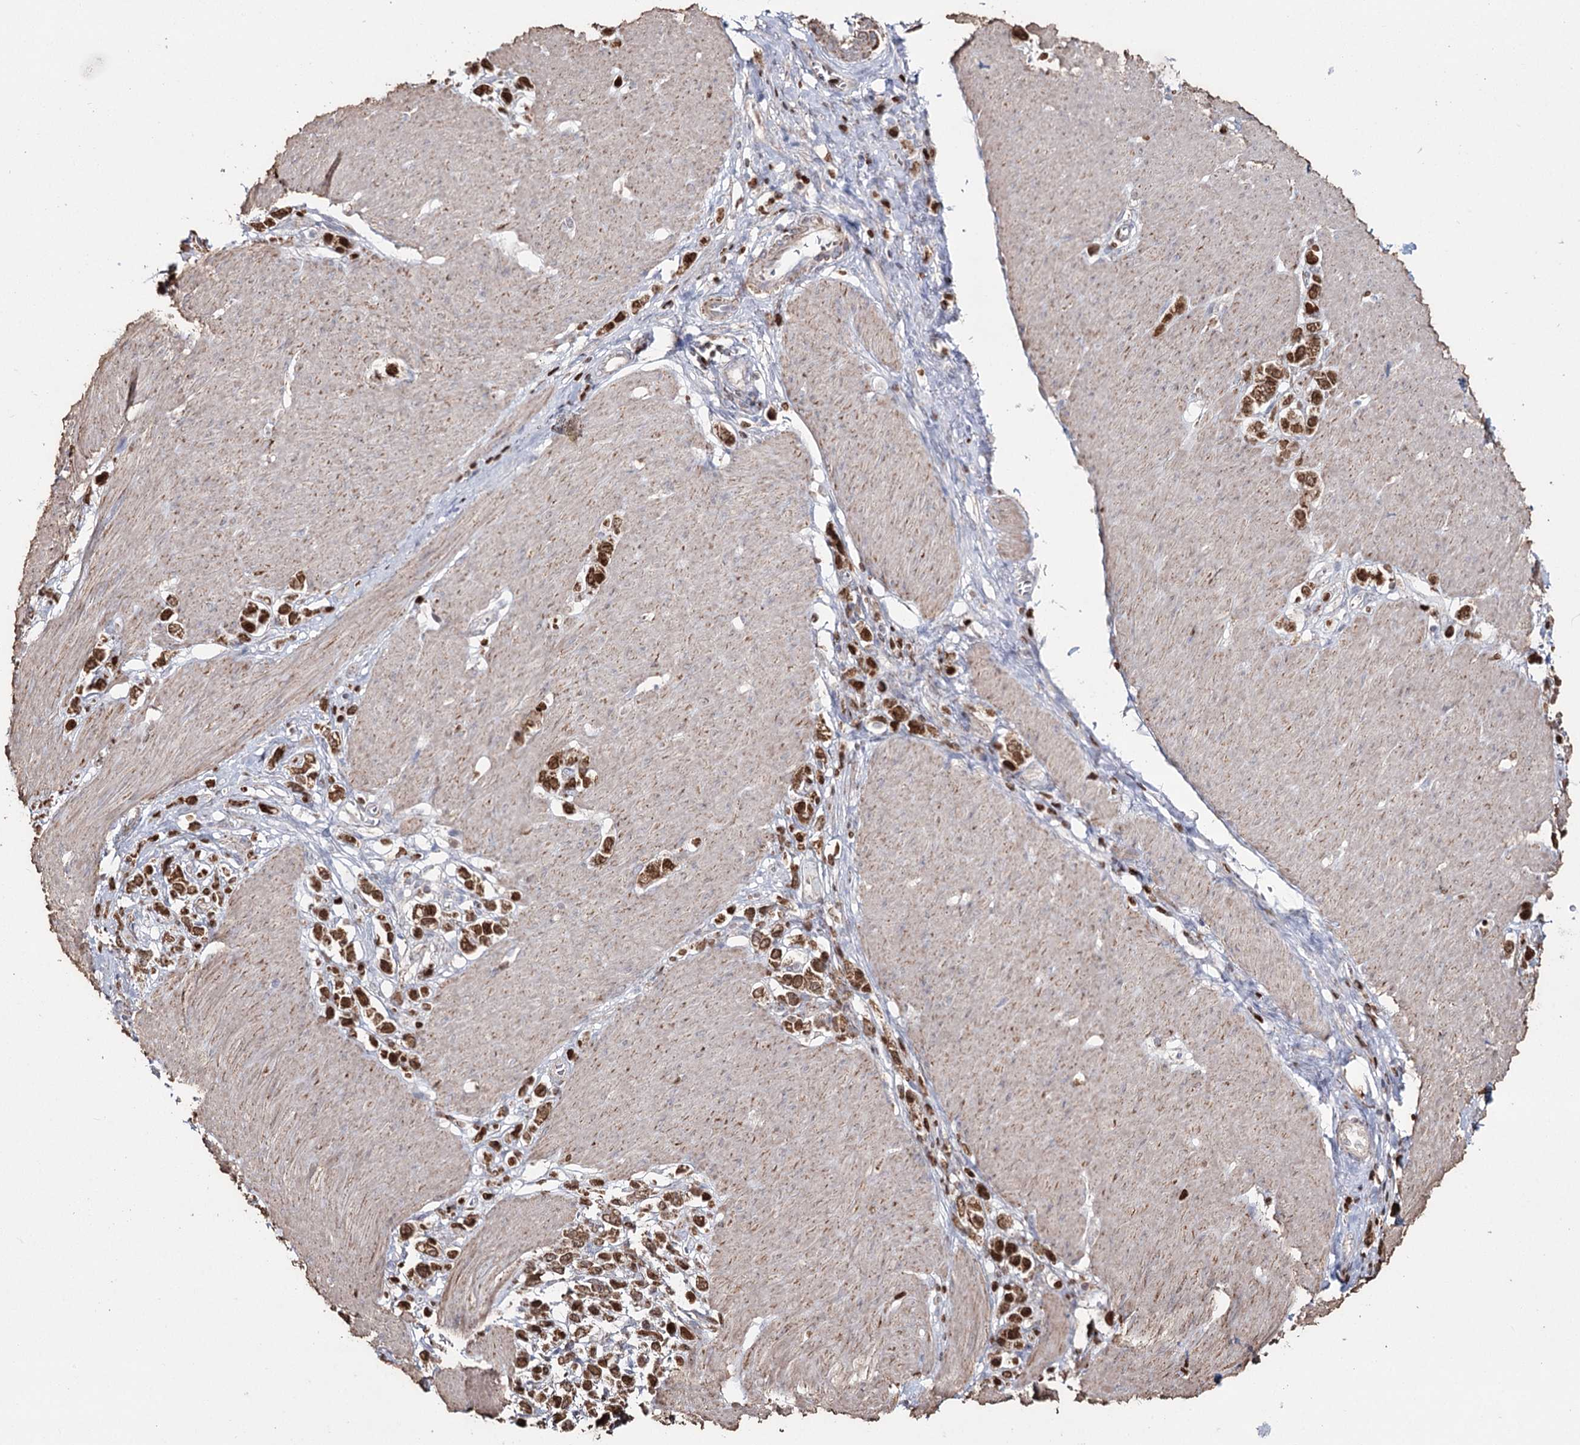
{"staining": {"intensity": "moderate", "quantity": ">75%", "location": "cytoplasmic/membranous,nuclear"}, "tissue": "stomach cancer", "cell_type": "Tumor cells", "image_type": "cancer", "snomed": [{"axis": "morphology", "description": "Normal tissue, NOS"}, {"axis": "morphology", "description": "Adenocarcinoma, NOS"}, {"axis": "topography", "description": "Stomach, upper"}, {"axis": "topography", "description": "Stomach"}], "caption": "An image of stomach cancer stained for a protein exhibits moderate cytoplasmic/membranous and nuclear brown staining in tumor cells.", "gene": "PDHX", "patient": {"sex": "female", "age": 65}}